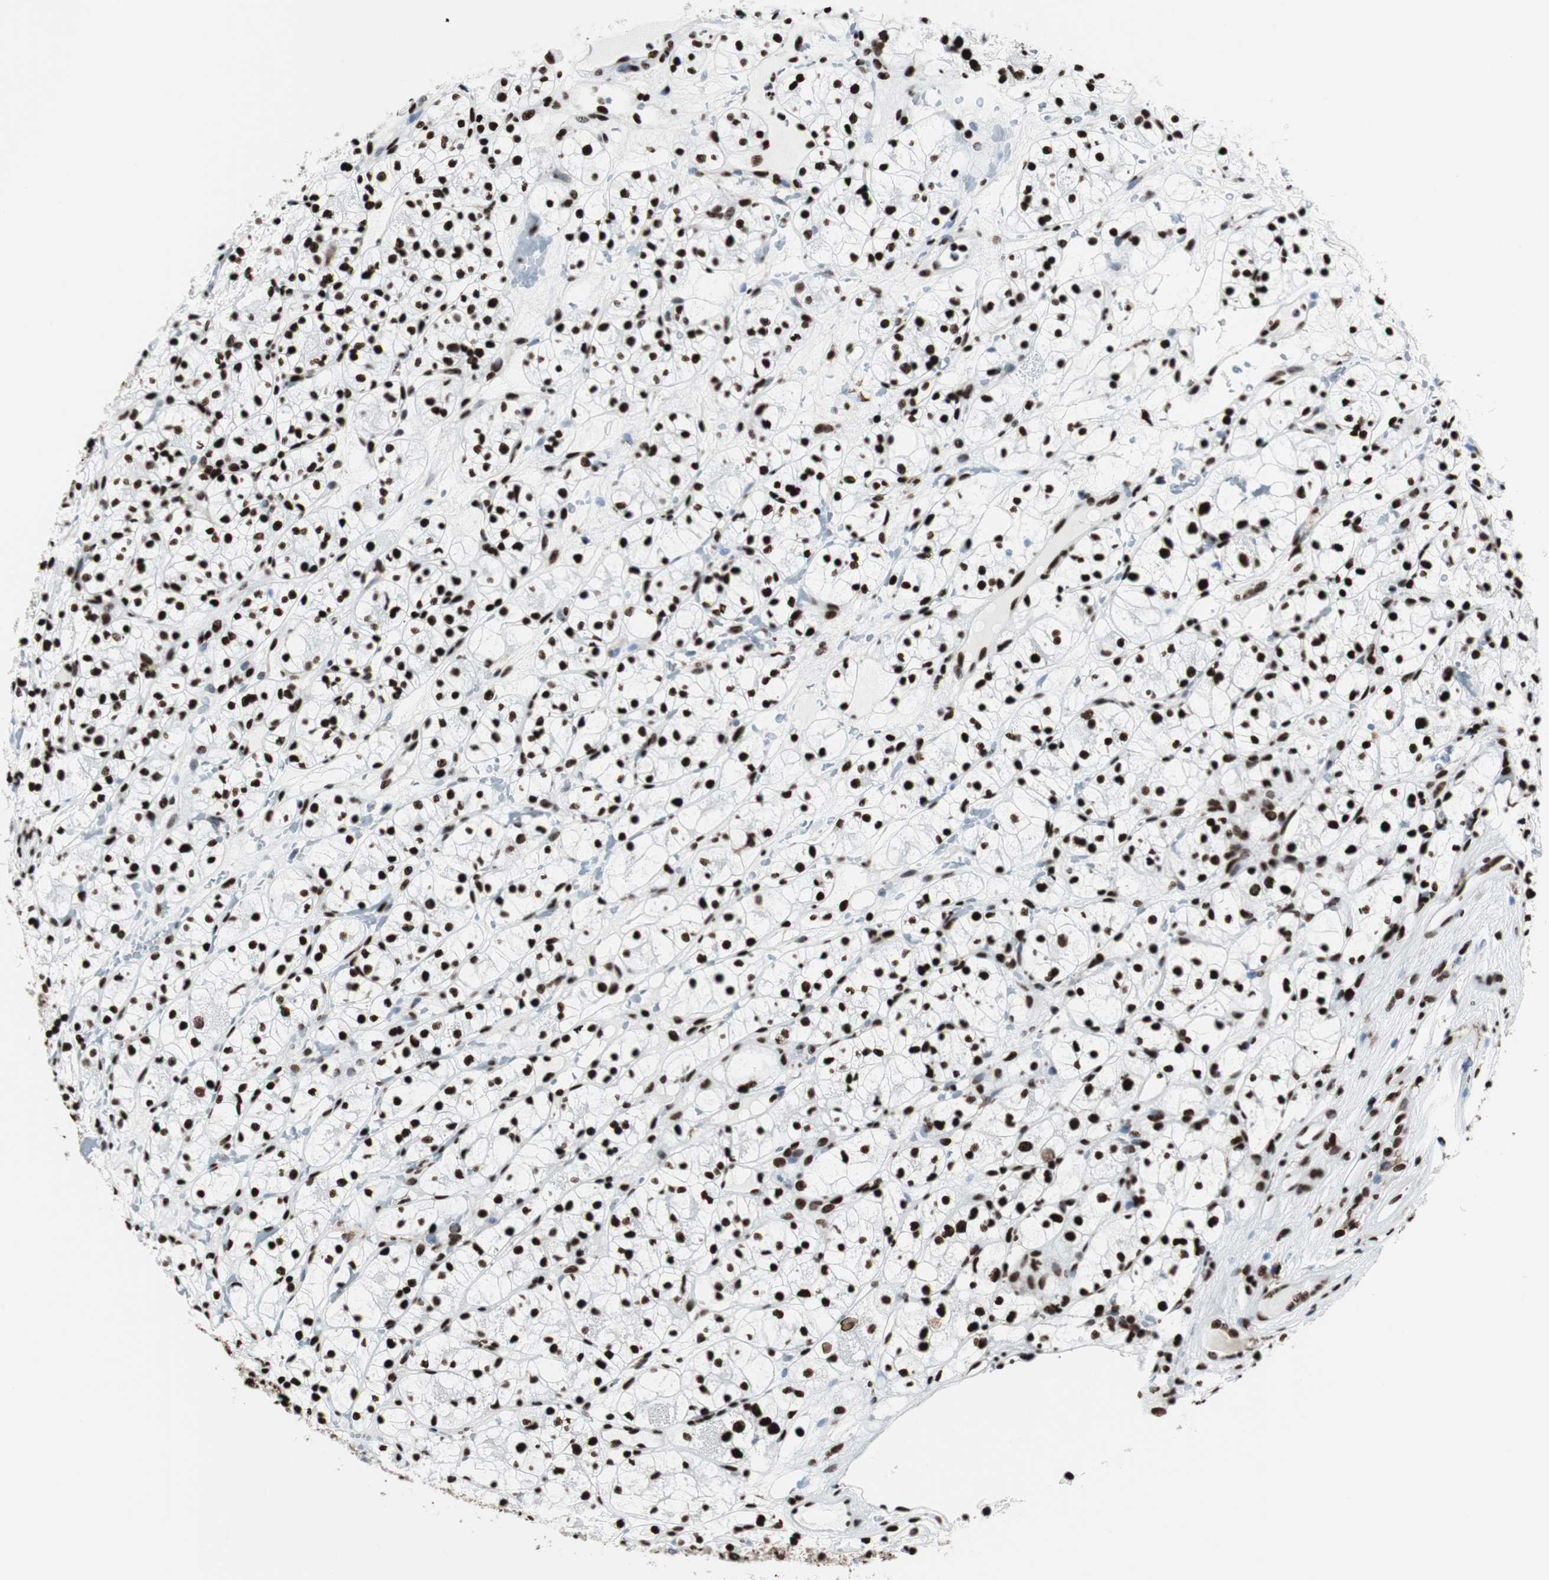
{"staining": {"intensity": "strong", "quantity": ">75%", "location": "nuclear"}, "tissue": "renal cancer", "cell_type": "Tumor cells", "image_type": "cancer", "snomed": [{"axis": "morphology", "description": "Adenocarcinoma, NOS"}, {"axis": "topography", "description": "Kidney"}], "caption": "Tumor cells demonstrate strong nuclear expression in approximately >75% of cells in renal cancer (adenocarcinoma).", "gene": "NCL", "patient": {"sex": "female", "age": 60}}